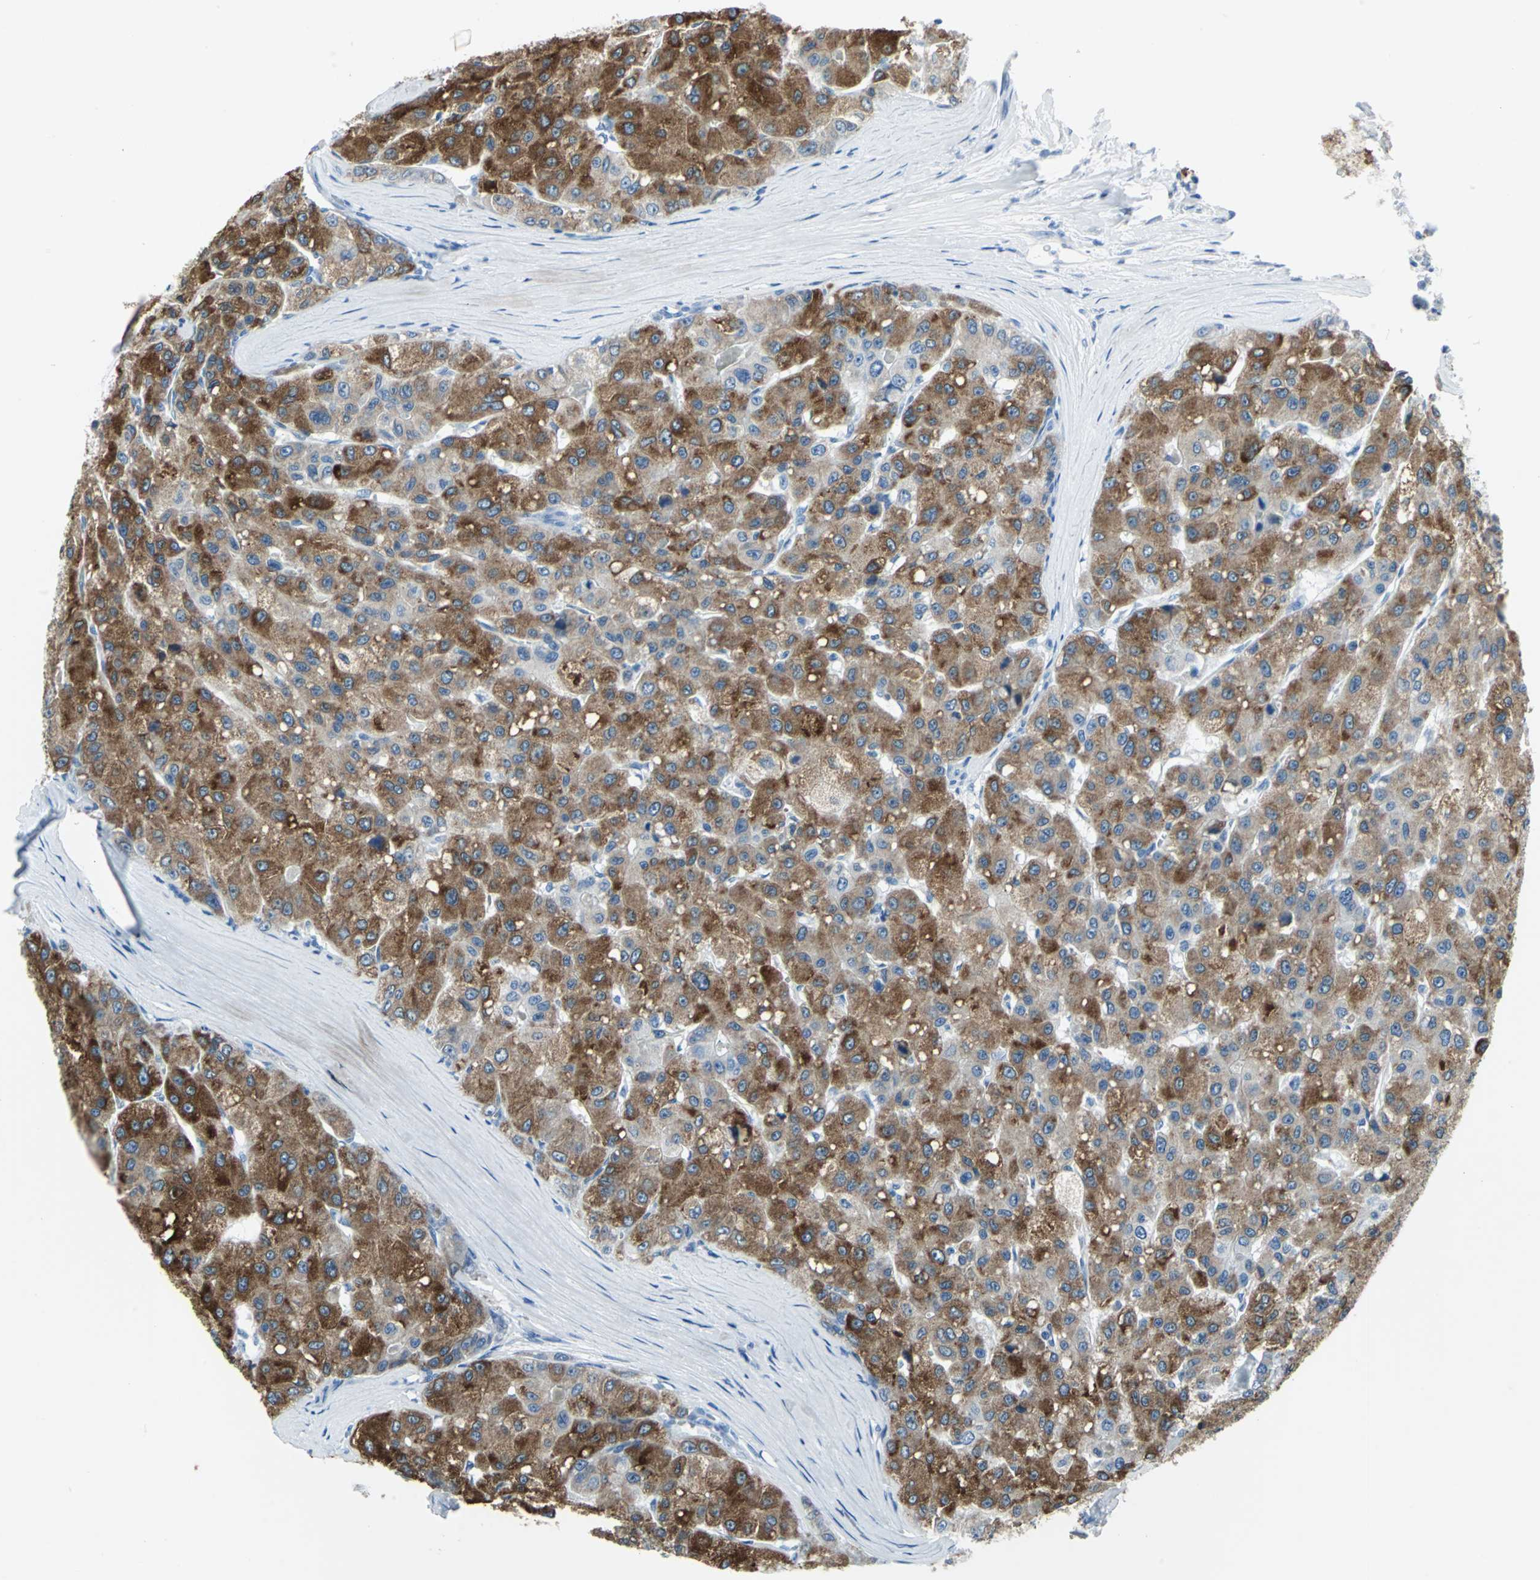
{"staining": {"intensity": "strong", "quantity": ">75%", "location": "cytoplasmic/membranous"}, "tissue": "liver cancer", "cell_type": "Tumor cells", "image_type": "cancer", "snomed": [{"axis": "morphology", "description": "Carcinoma, Hepatocellular, NOS"}, {"axis": "topography", "description": "Liver"}], "caption": "Human liver cancer (hepatocellular carcinoma) stained for a protein (brown) shows strong cytoplasmic/membranous positive staining in about >75% of tumor cells.", "gene": "CYB5A", "patient": {"sex": "male", "age": 80}}